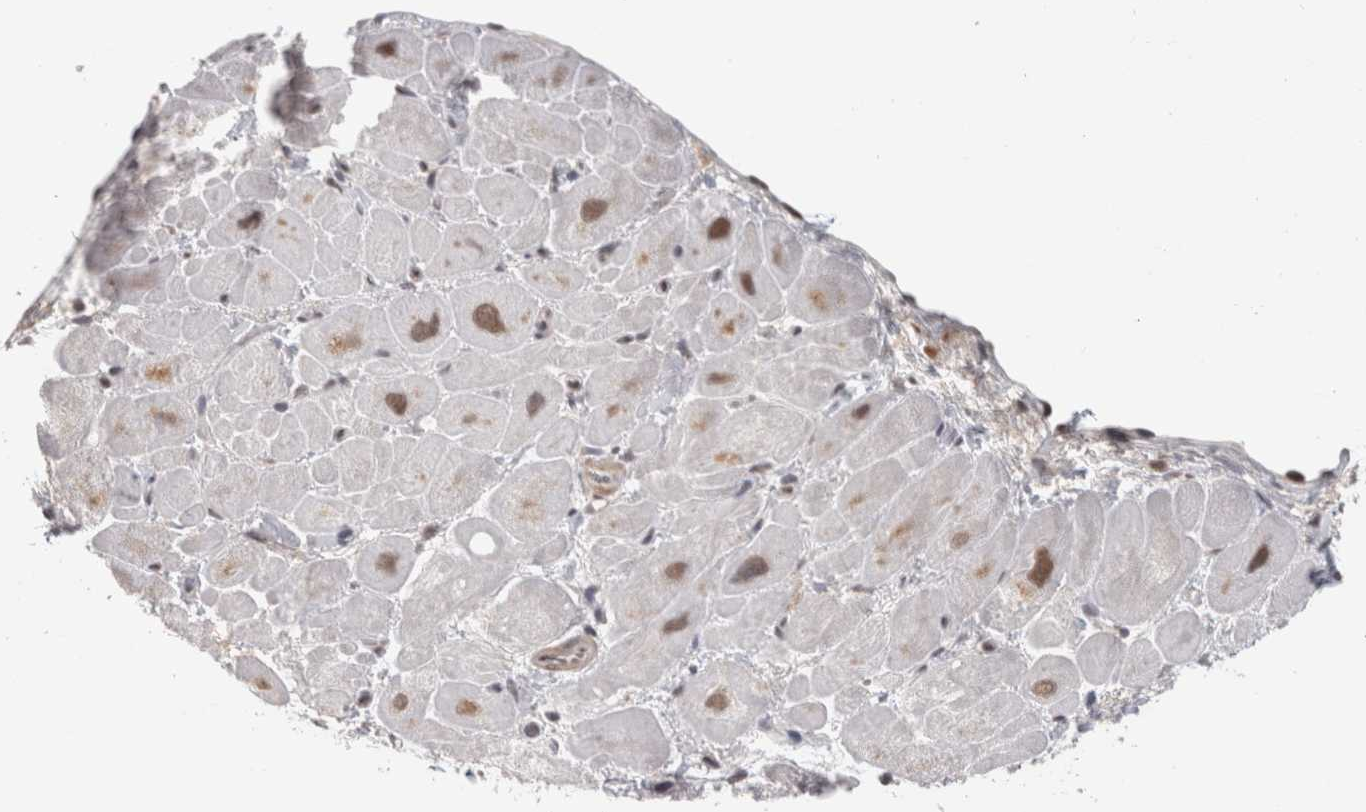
{"staining": {"intensity": "moderate", "quantity": "<25%", "location": "cytoplasmic/membranous,nuclear"}, "tissue": "heart muscle", "cell_type": "Cardiomyocytes", "image_type": "normal", "snomed": [{"axis": "morphology", "description": "Normal tissue, NOS"}, {"axis": "topography", "description": "Heart"}], "caption": "Immunohistochemistry (IHC) (DAB) staining of unremarkable human heart muscle exhibits moderate cytoplasmic/membranous,nuclear protein staining in about <25% of cardiomyocytes. Using DAB (brown) and hematoxylin (blue) stains, captured at high magnification using brightfield microscopy.", "gene": "ZNF830", "patient": {"sex": "male", "age": 49}}